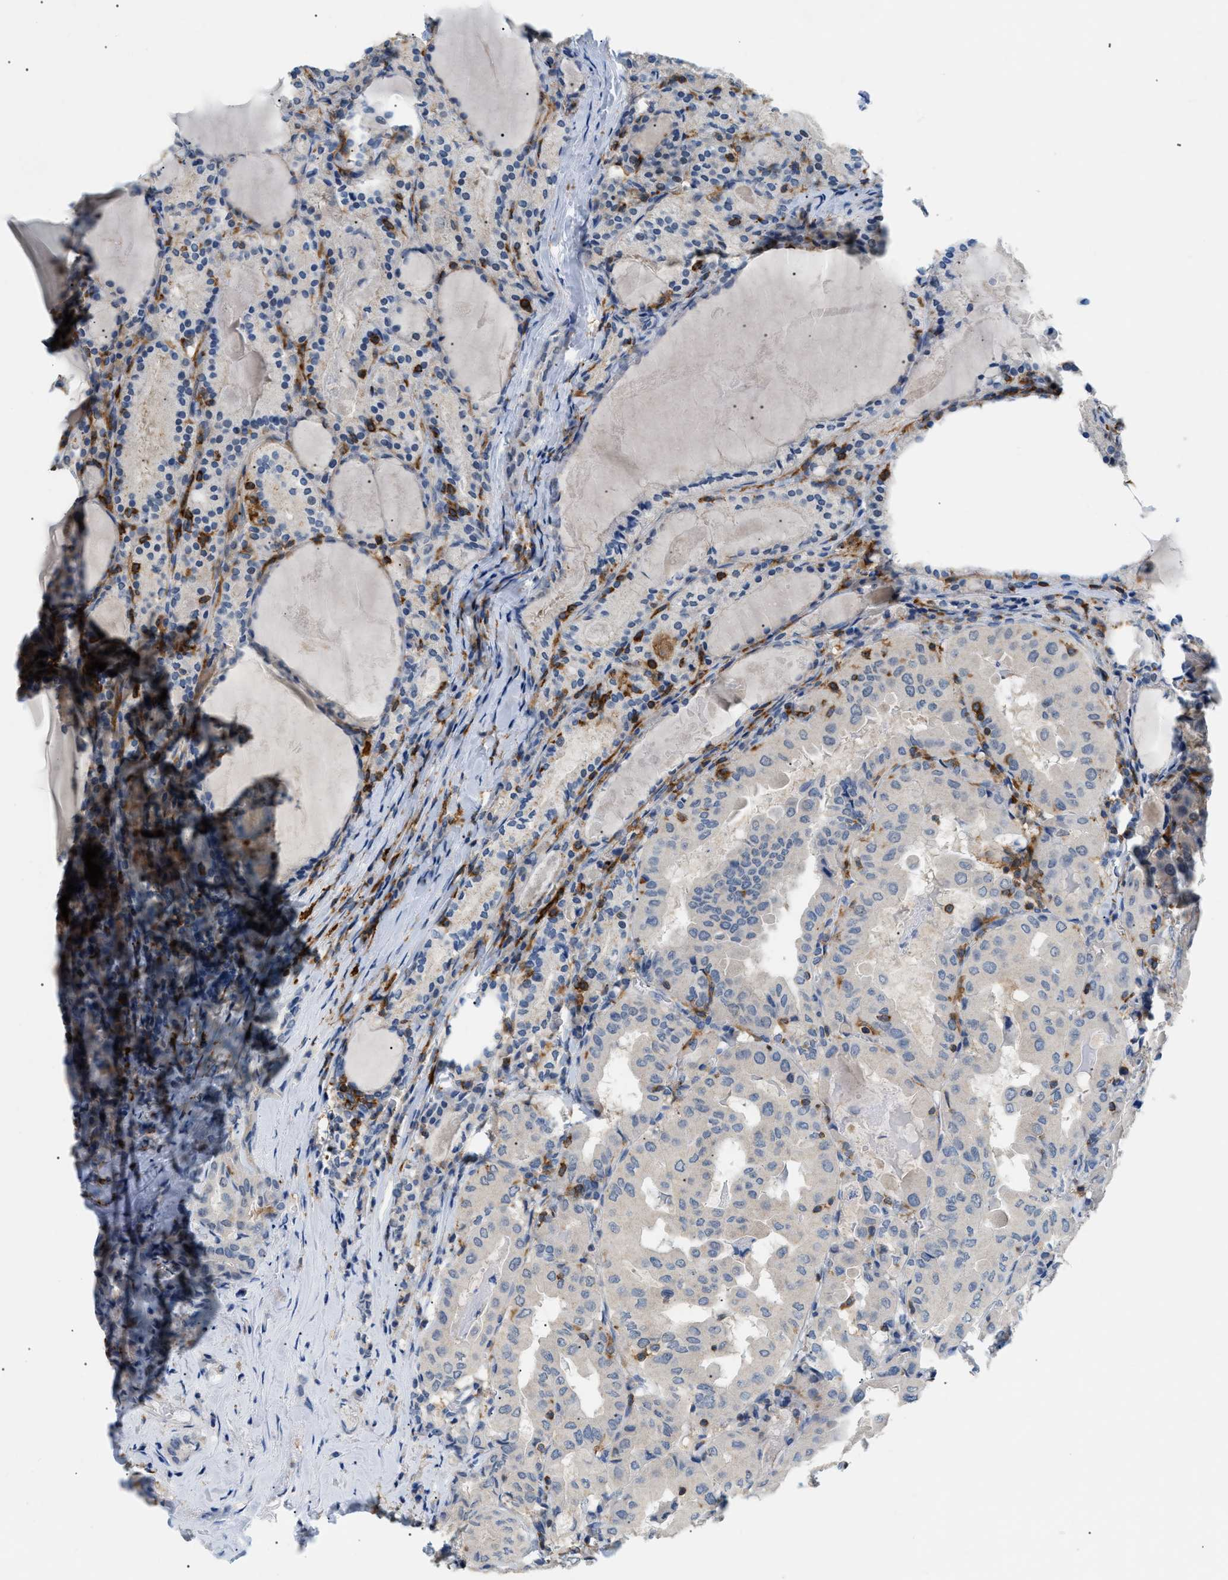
{"staining": {"intensity": "negative", "quantity": "none", "location": "none"}, "tissue": "thyroid cancer", "cell_type": "Tumor cells", "image_type": "cancer", "snomed": [{"axis": "morphology", "description": "Papillary adenocarcinoma, NOS"}, {"axis": "topography", "description": "Thyroid gland"}], "caption": "Thyroid cancer was stained to show a protein in brown. There is no significant staining in tumor cells. The staining is performed using DAB (3,3'-diaminobenzidine) brown chromogen with nuclei counter-stained in using hematoxylin.", "gene": "INPP5D", "patient": {"sex": "female", "age": 42}}